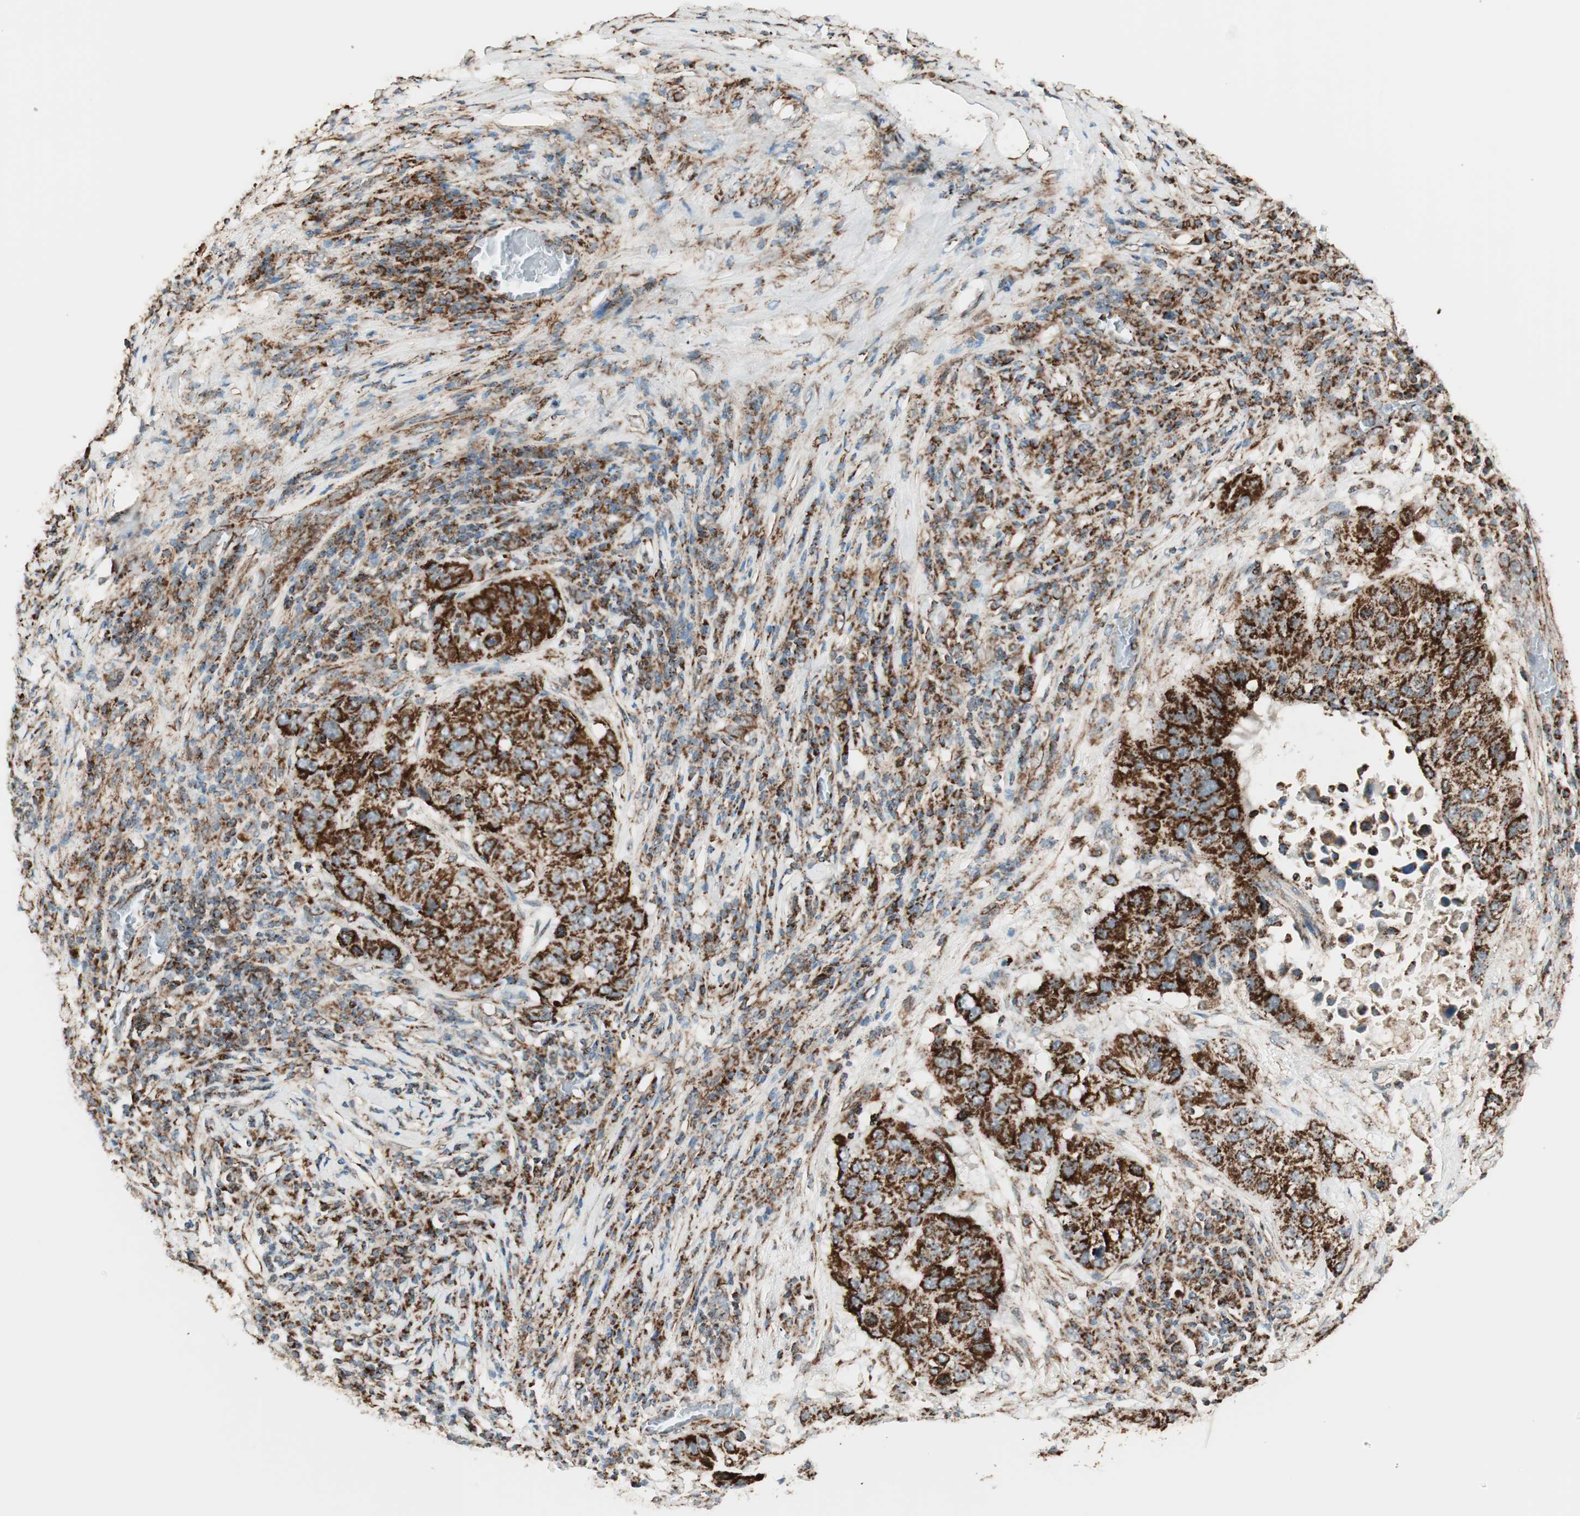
{"staining": {"intensity": "strong", "quantity": ">75%", "location": "cytoplasmic/membranous"}, "tissue": "lung cancer", "cell_type": "Tumor cells", "image_type": "cancer", "snomed": [{"axis": "morphology", "description": "Squamous cell carcinoma, NOS"}, {"axis": "topography", "description": "Lung"}], "caption": "Immunohistochemistry photomicrograph of human lung squamous cell carcinoma stained for a protein (brown), which displays high levels of strong cytoplasmic/membranous staining in approximately >75% of tumor cells.", "gene": "TOMM22", "patient": {"sex": "male", "age": 57}}